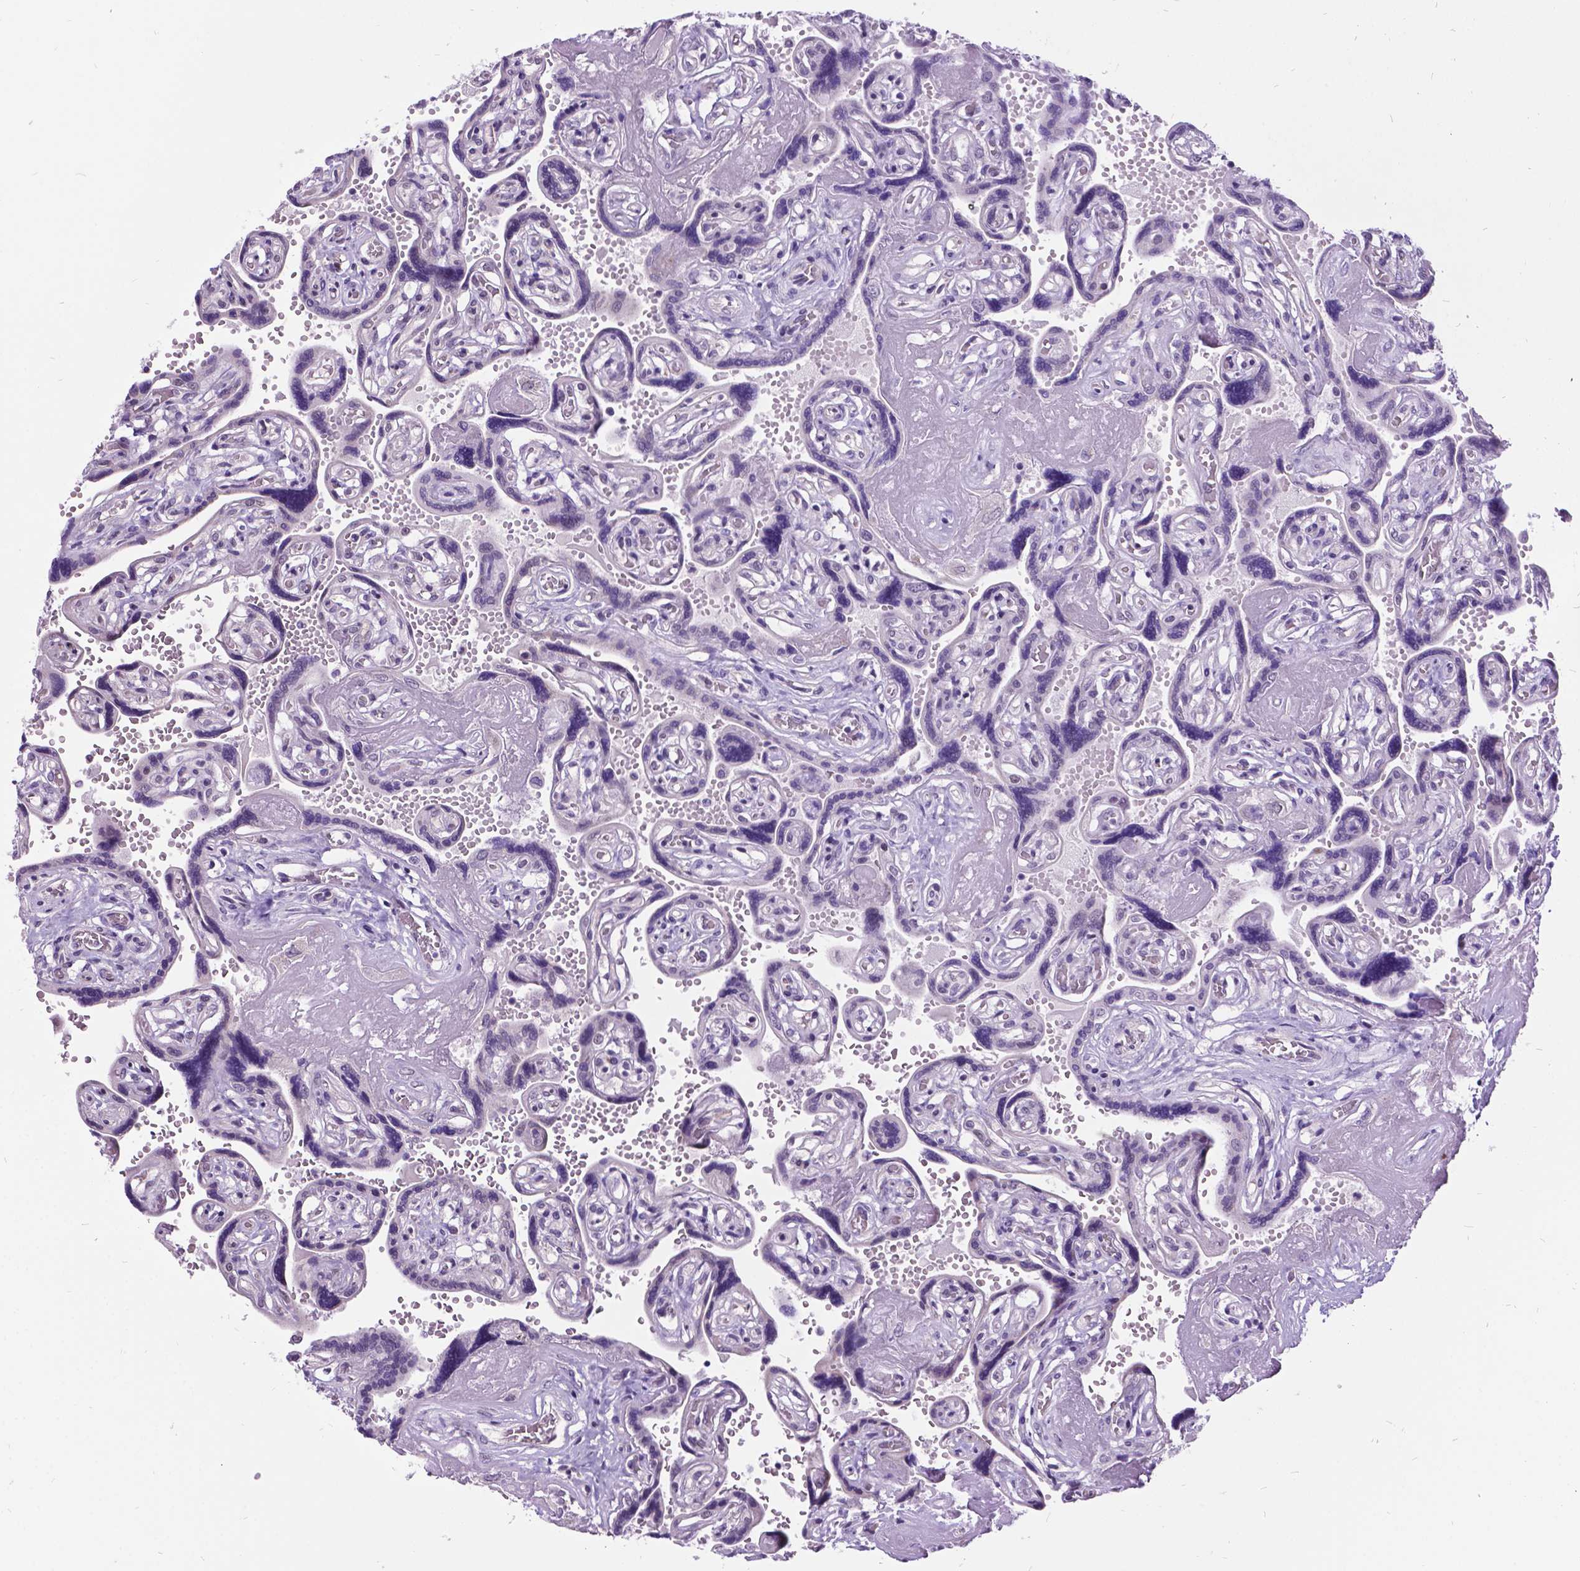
{"staining": {"intensity": "weak", "quantity": "<25%", "location": "nuclear"}, "tissue": "placenta", "cell_type": "Decidual cells", "image_type": "normal", "snomed": [{"axis": "morphology", "description": "Normal tissue, NOS"}, {"axis": "topography", "description": "Placenta"}], "caption": "DAB immunohistochemical staining of unremarkable human placenta reveals no significant staining in decidual cells.", "gene": "DPF3", "patient": {"sex": "female", "age": 32}}